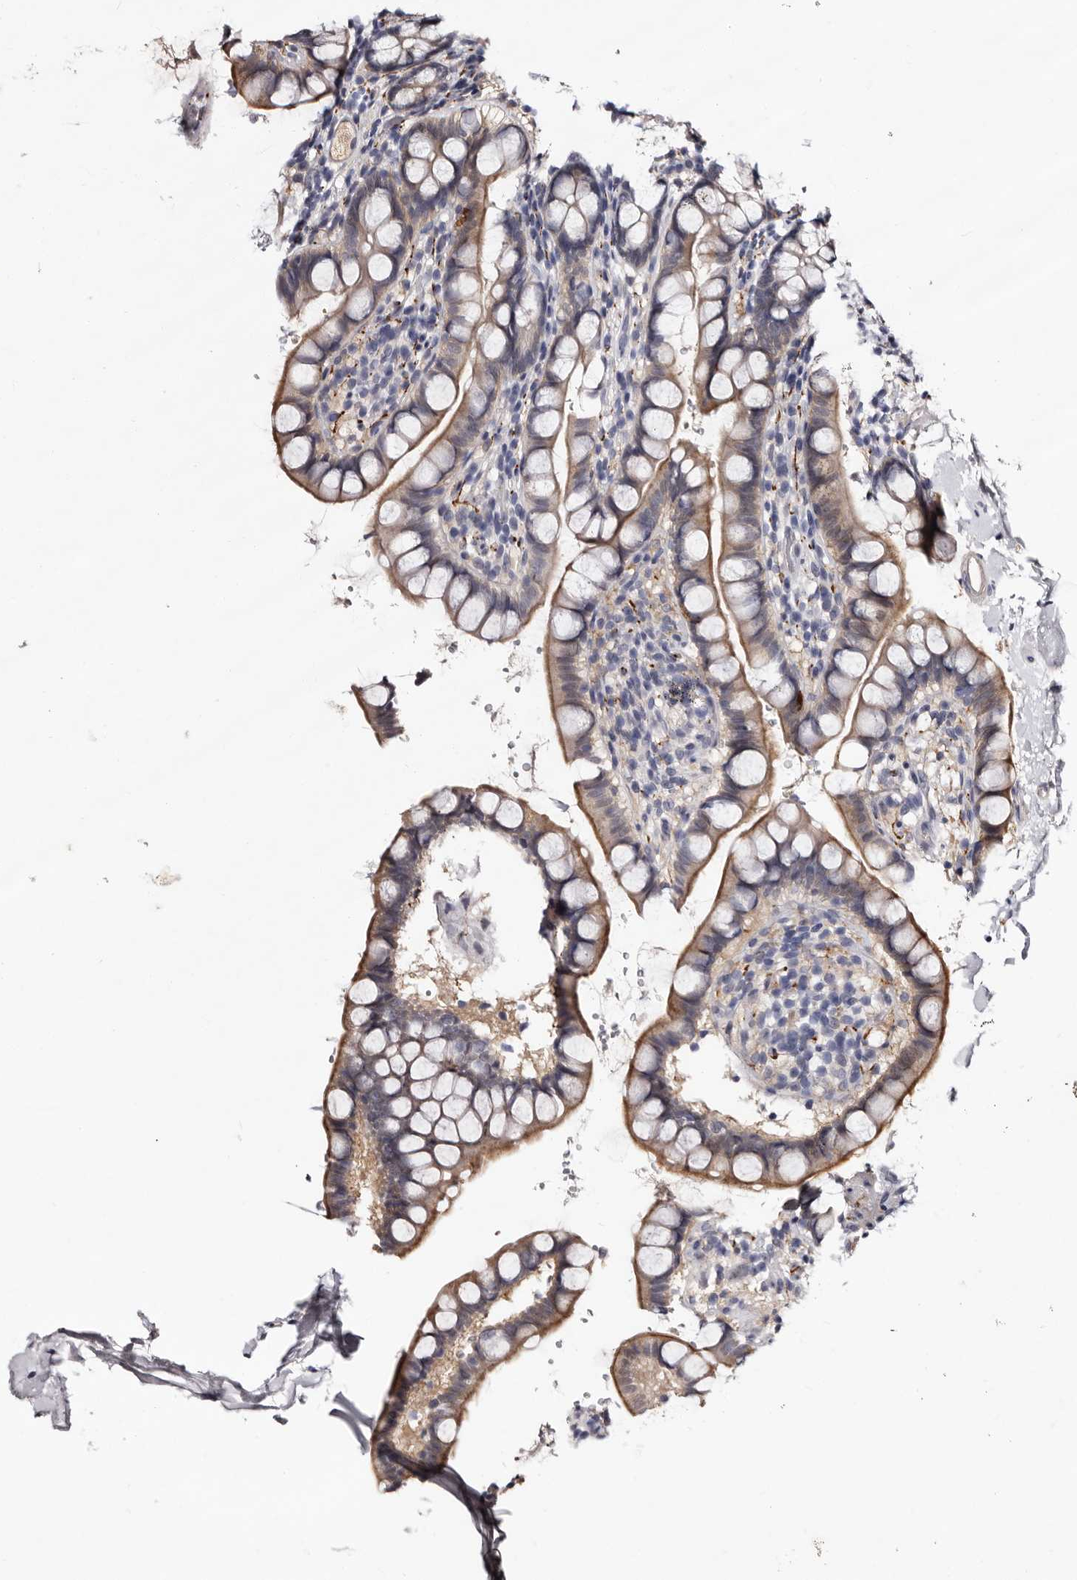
{"staining": {"intensity": "moderate", "quantity": "<25%", "location": "cytoplasmic/membranous"}, "tissue": "small intestine", "cell_type": "Glandular cells", "image_type": "normal", "snomed": [{"axis": "morphology", "description": "Normal tissue, NOS"}, {"axis": "topography", "description": "Smooth muscle"}, {"axis": "topography", "description": "Small intestine"}], "caption": "A low amount of moderate cytoplasmic/membranous staining is identified in approximately <25% of glandular cells in normal small intestine.", "gene": "LANCL2", "patient": {"sex": "female", "age": 84}}